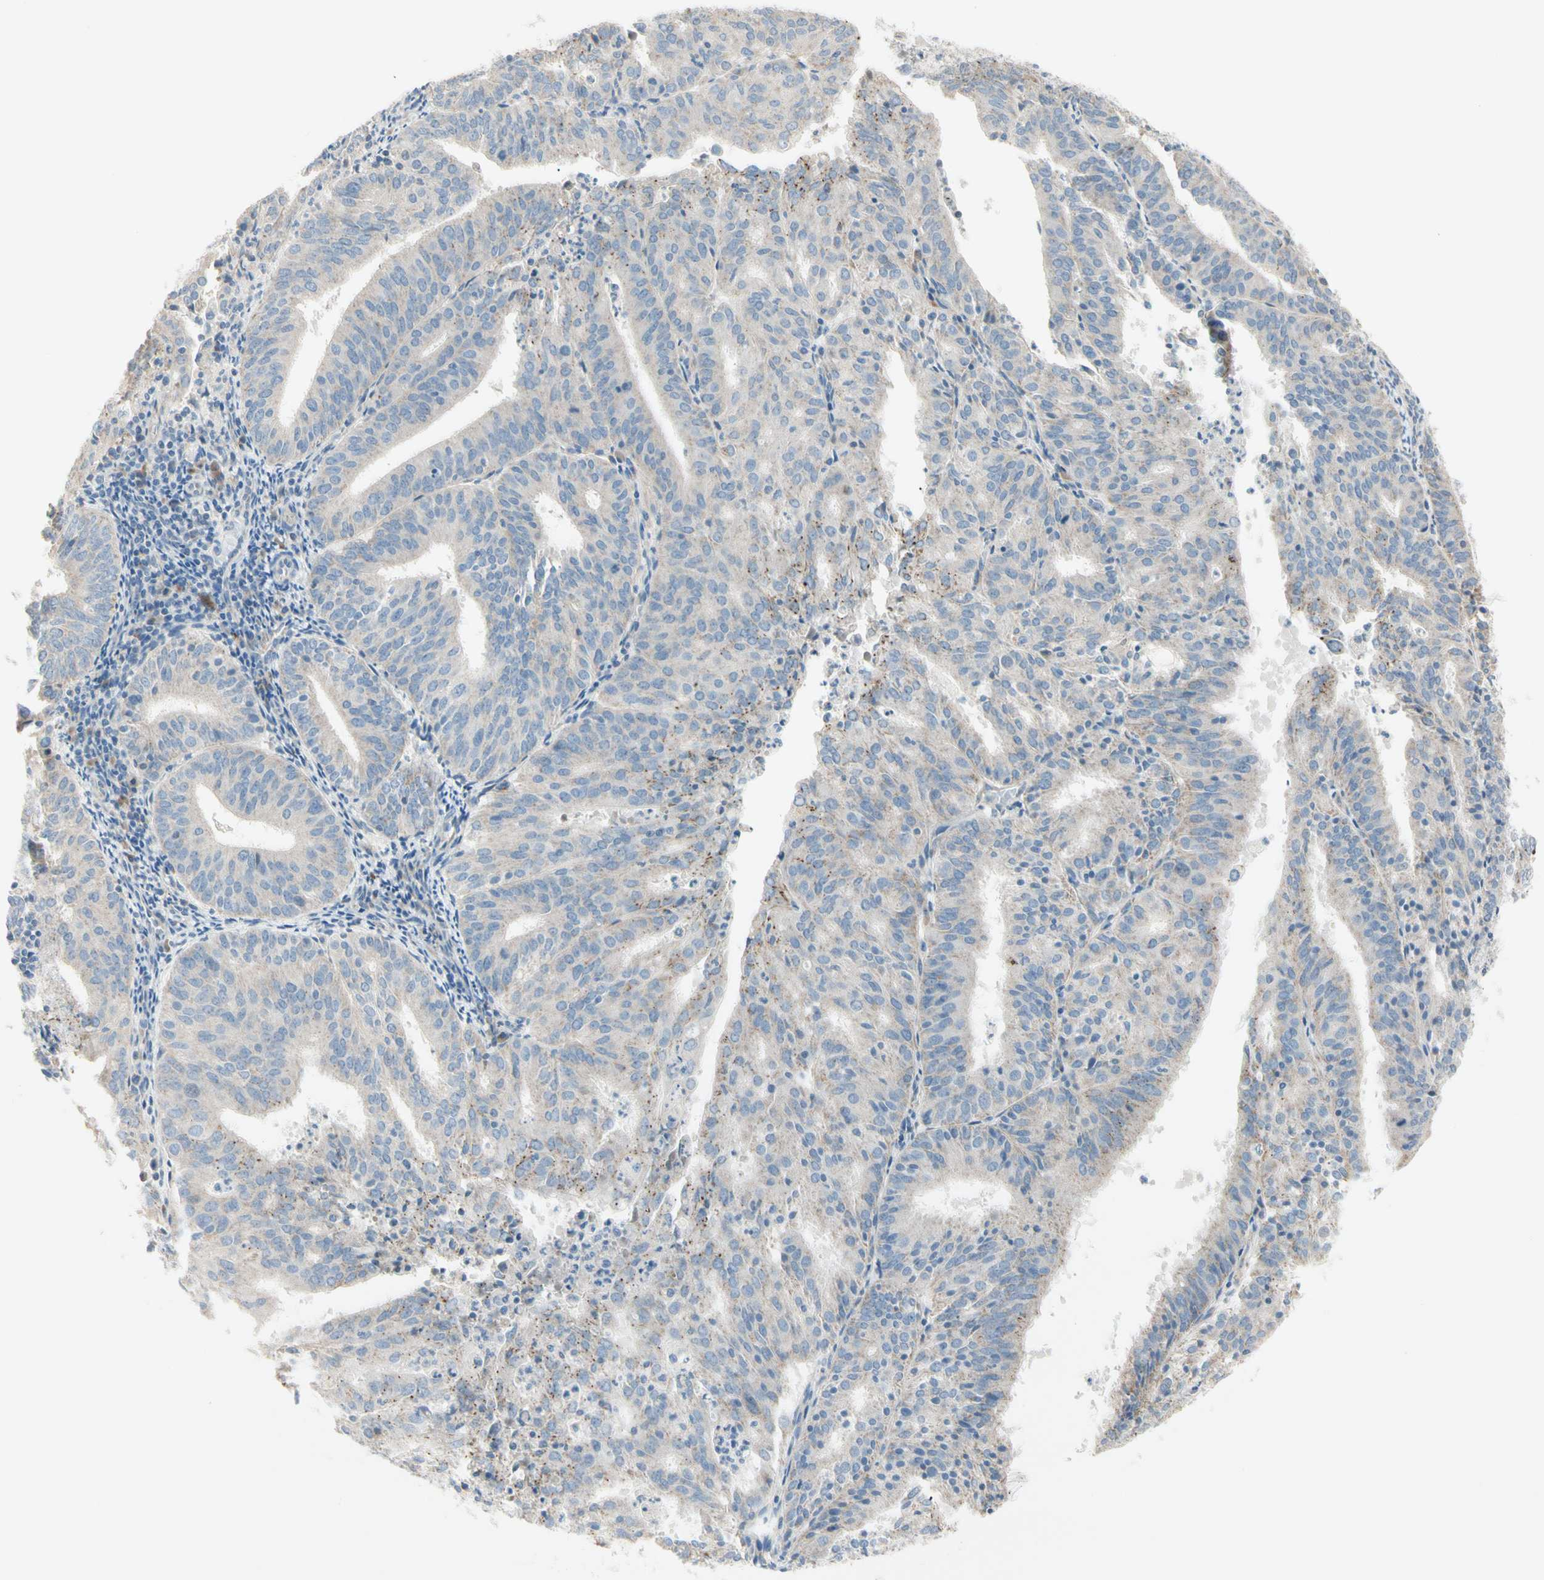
{"staining": {"intensity": "weak", "quantity": "25%-75%", "location": "cytoplasmic/membranous"}, "tissue": "endometrial cancer", "cell_type": "Tumor cells", "image_type": "cancer", "snomed": [{"axis": "morphology", "description": "Adenocarcinoma, NOS"}, {"axis": "topography", "description": "Uterus"}], "caption": "Approximately 25%-75% of tumor cells in endometrial adenocarcinoma demonstrate weak cytoplasmic/membranous protein staining as visualized by brown immunohistochemical staining.", "gene": "ALDH18A1", "patient": {"sex": "female", "age": 60}}